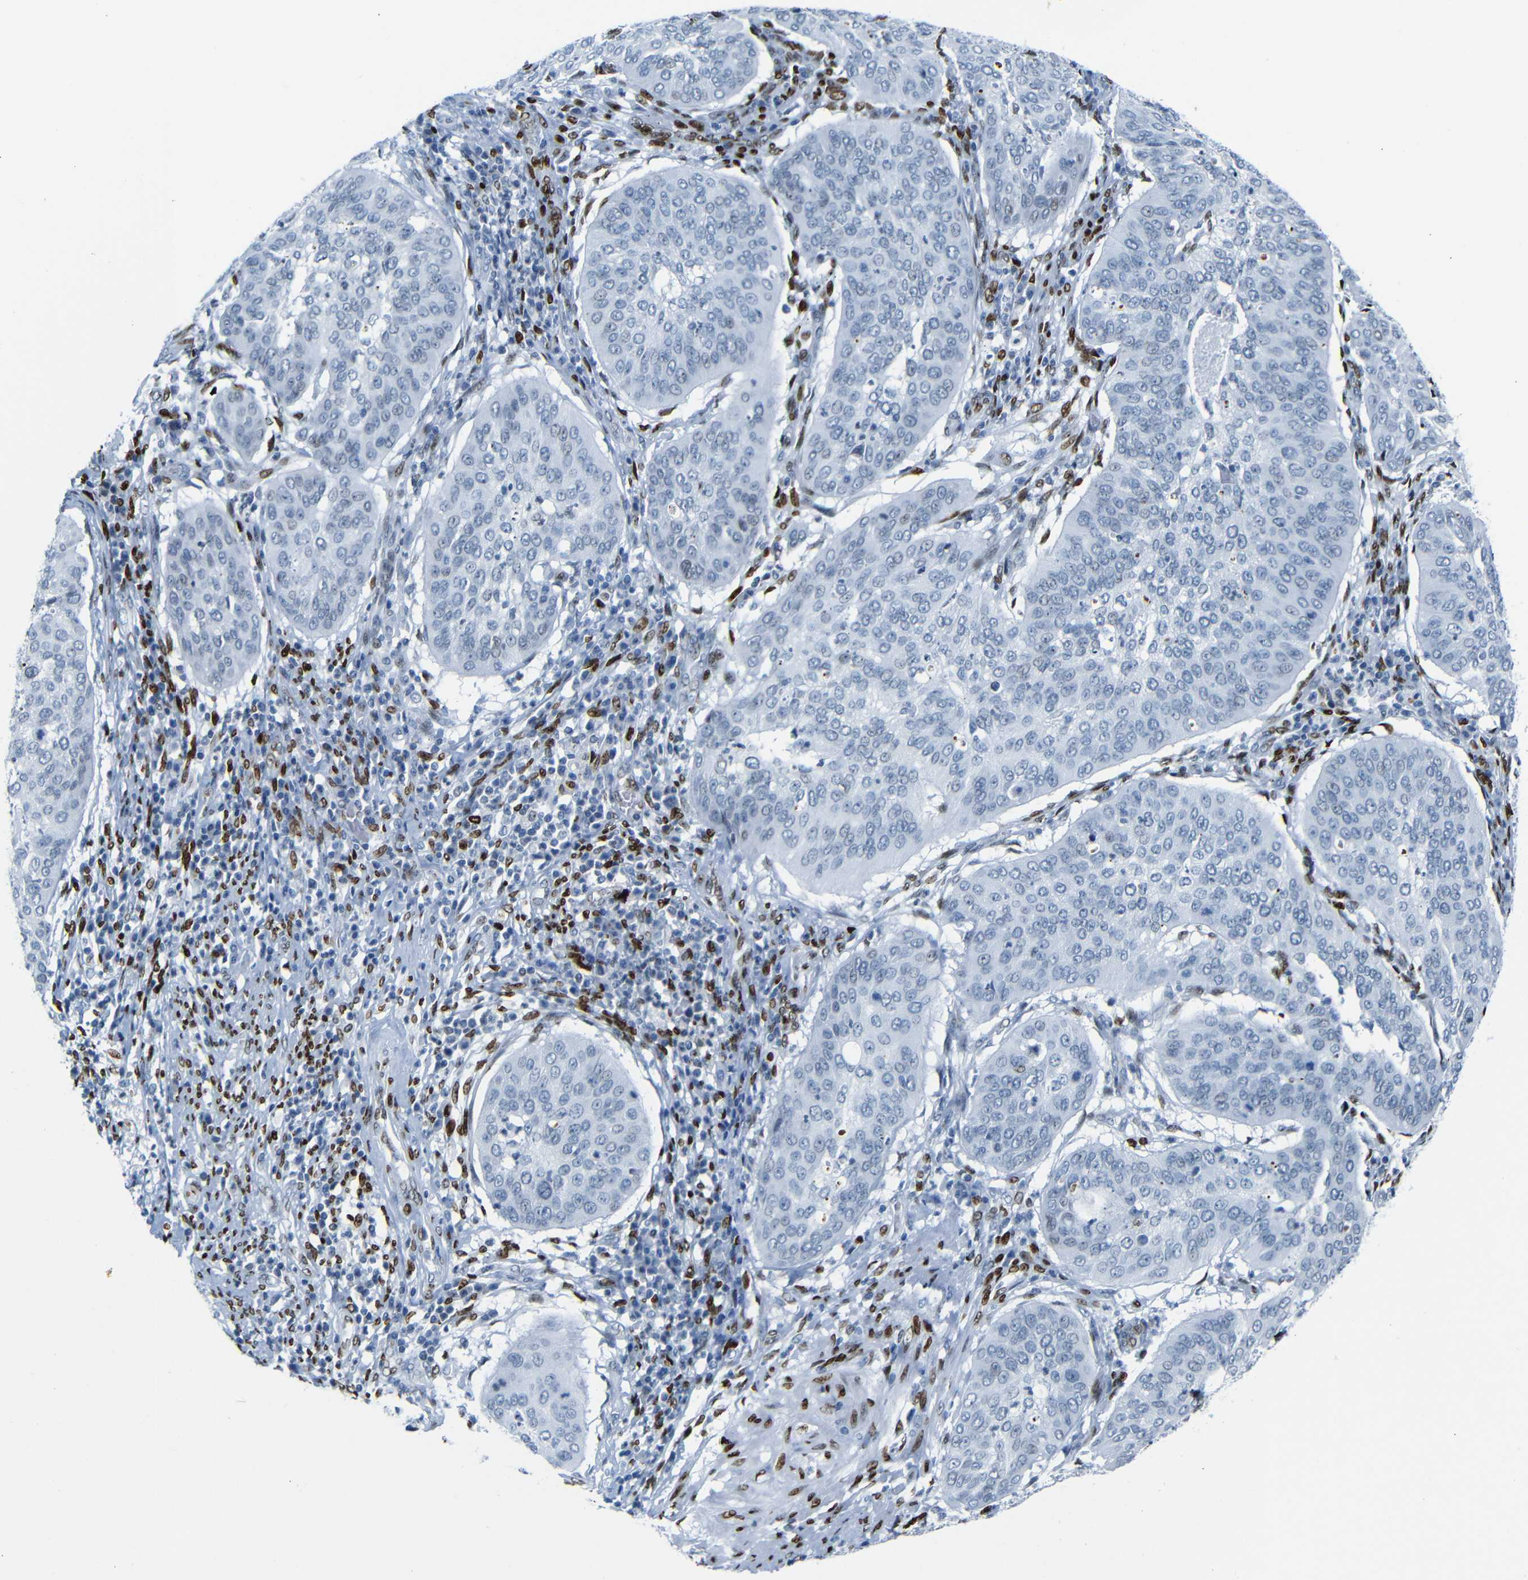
{"staining": {"intensity": "negative", "quantity": "none", "location": "none"}, "tissue": "cervical cancer", "cell_type": "Tumor cells", "image_type": "cancer", "snomed": [{"axis": "morphology", "description": "Normal tissue, NOS"}, {"axis": "morphology", "description": "Squamous cell carcinoma, NOS"}, {"axis": "topography", "description": "Cervix"}], "caption": "Tumor cells show no significant protein staining in cervical cancer (squamous cell carcinoma).", "gene": "NPIPB15", "patient": {"sex": "female", "age": 39}}